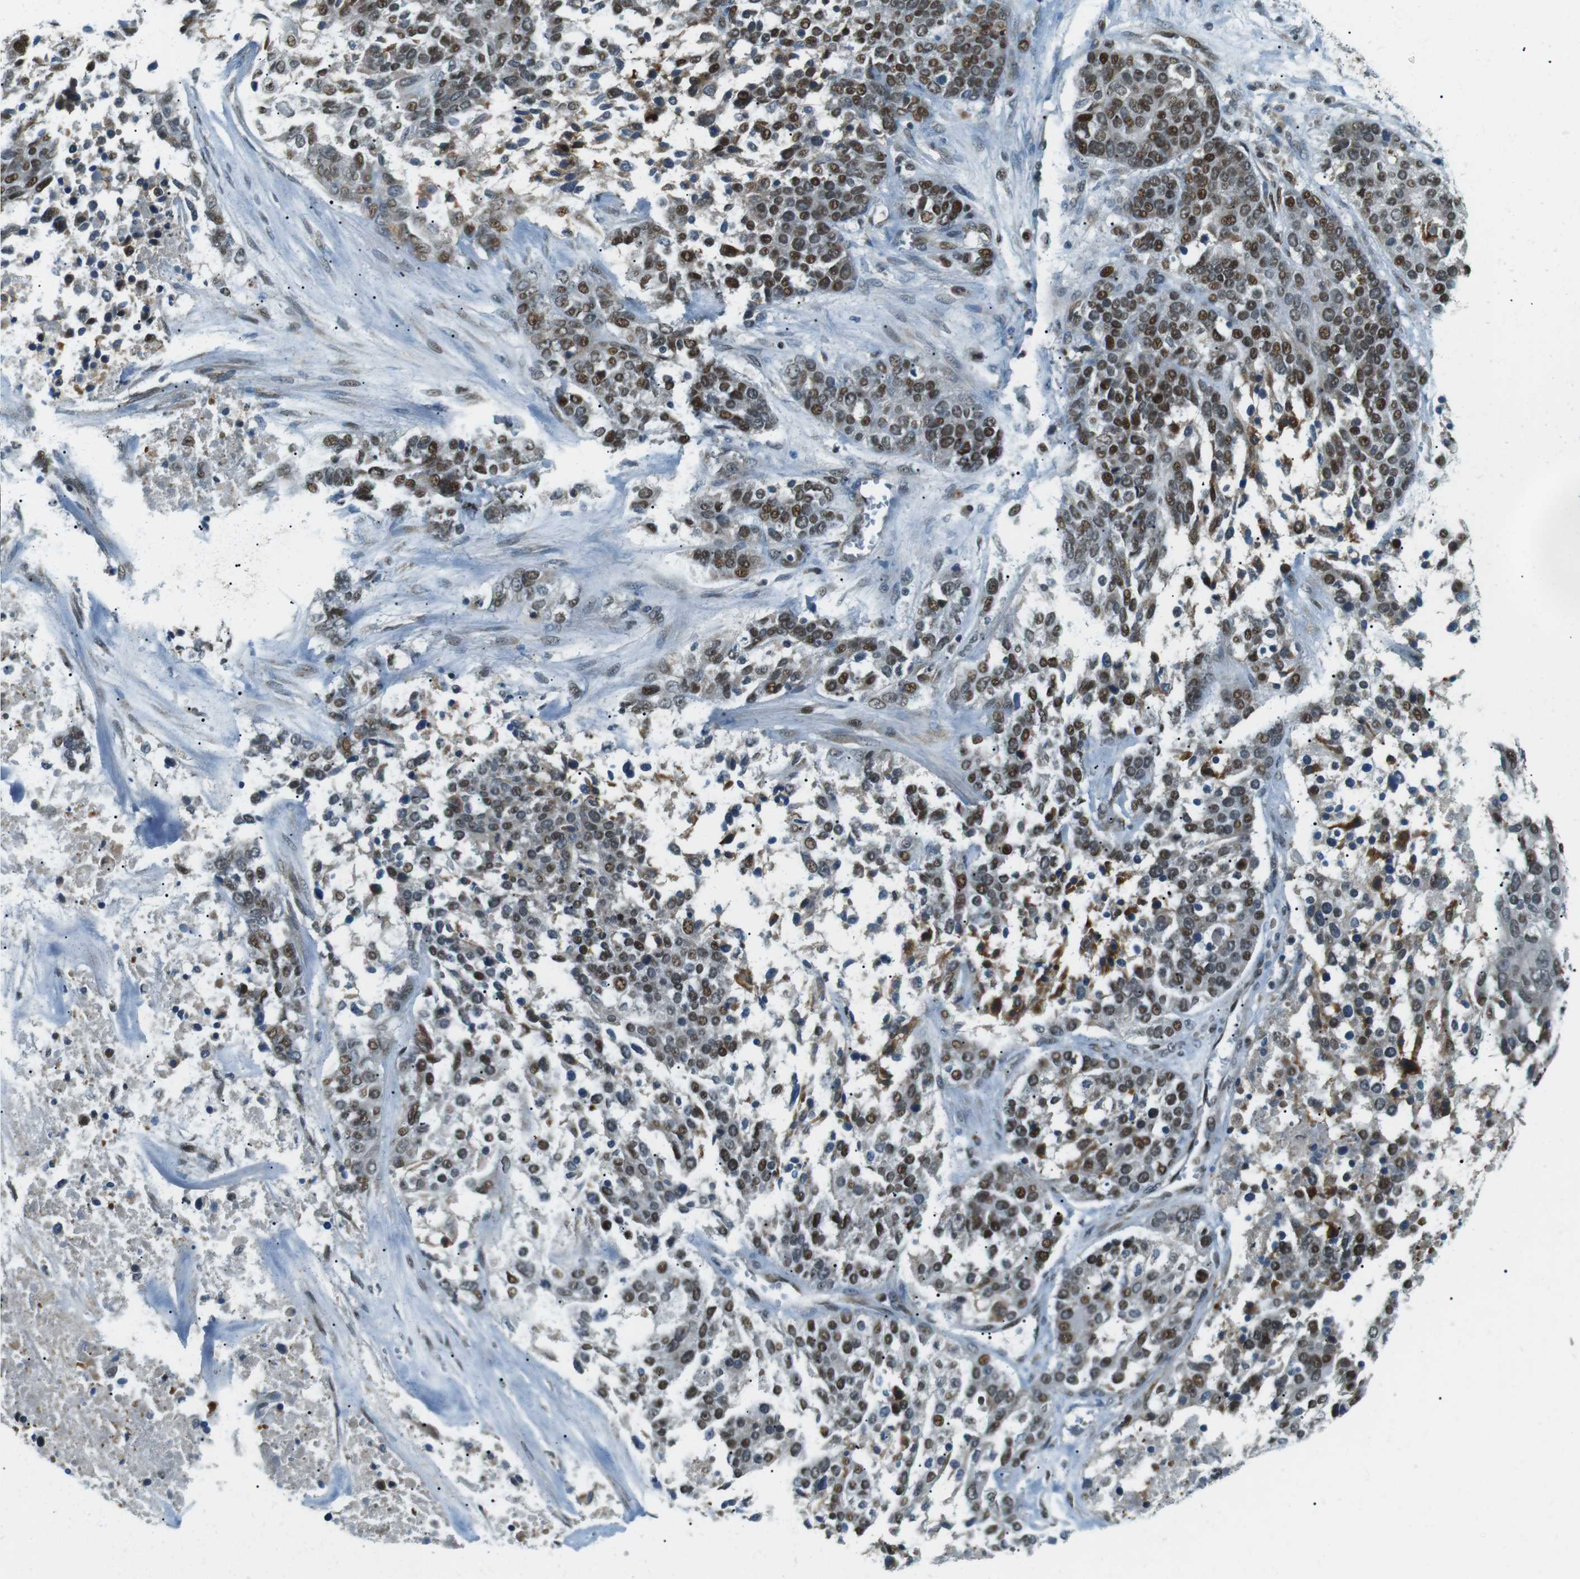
{"staining": {"intensity": "moderate", "quantity": "25%-75%", "location": "nuclear"}, "tissue": "ovarian cancer", "cell_type": "Tumor cells", "image_type": "cancer", "snomed": [{"axis": "morphology", "description": "Cystadenocarcinoma, serous, NOS"}, {"axis": "topography", "description": "Ovary"}], "caption": "Protein expression analysis of serous cystadenocarcinoma (ovarian) reveals moderate nuclear staining in approximately 25%-75% of tumor cells.", "gene": "PJA1", "patient": {"sex": "female", "age": 44}}